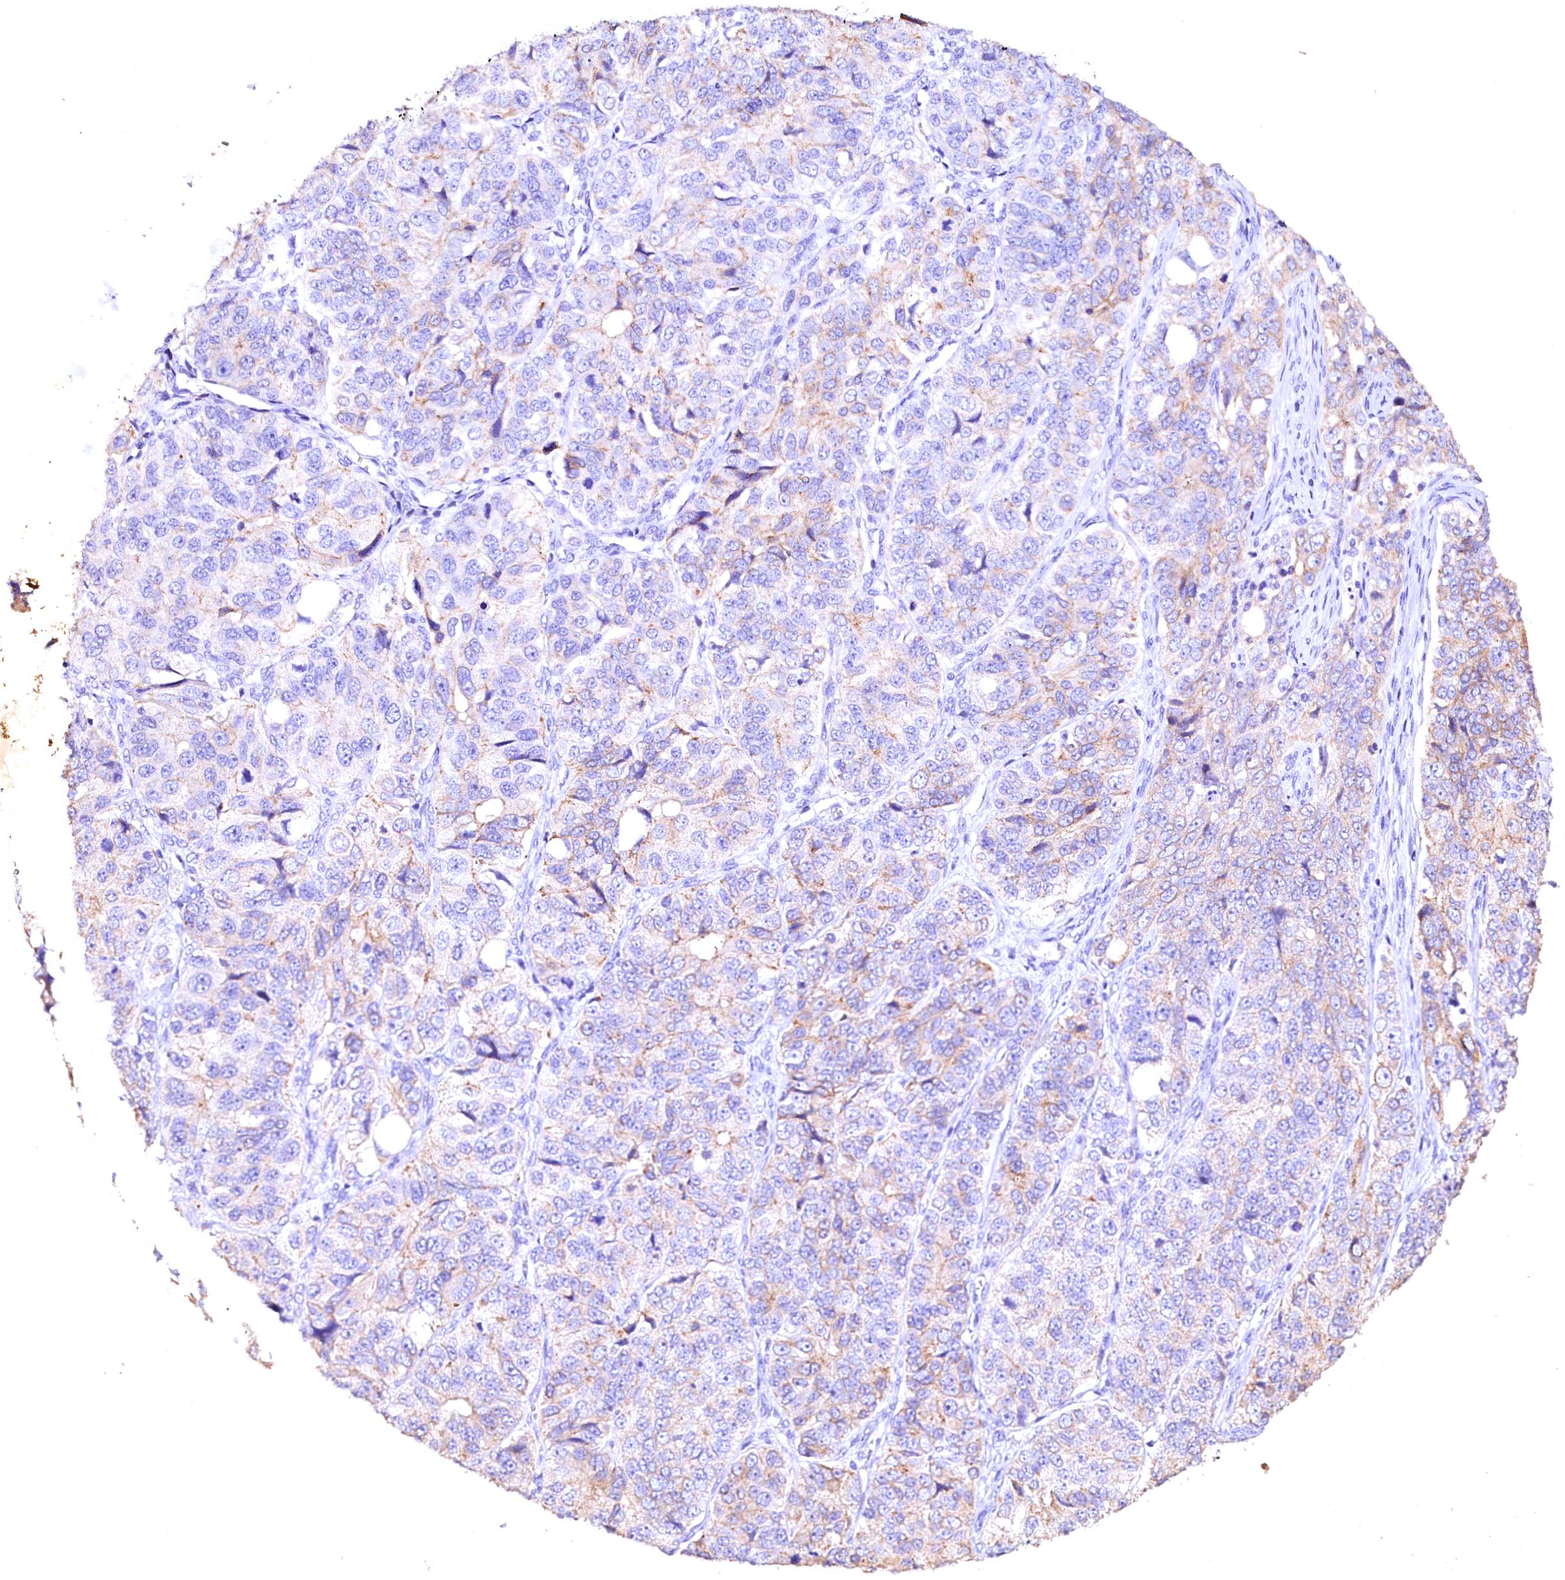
{"staining": {"intensity": "moderate", "quantity": "<25%", "location": "cytoplasmic/membranous"}, "tissue": "ovarian cancer", "cell_type": "Tumor cells", "image_type": "cancer", "snomed": [{"axis": "morphology", "description": "Carcinoma, endometroid"}, {"axis": "topography", "description": "Ovary"}], "caption": "High-power microscopy captured an IHC image of ovarian endometroid carcinoma, revealing moderate cytoplasmic/membranous positivity in approximately <25% of tumor cells. Immunohistochemistry (ihc) stains the protein in brown and the nuclei are stained blue.", "gene": "VPS36", "patient": {"sex": "female", "age": 51}}